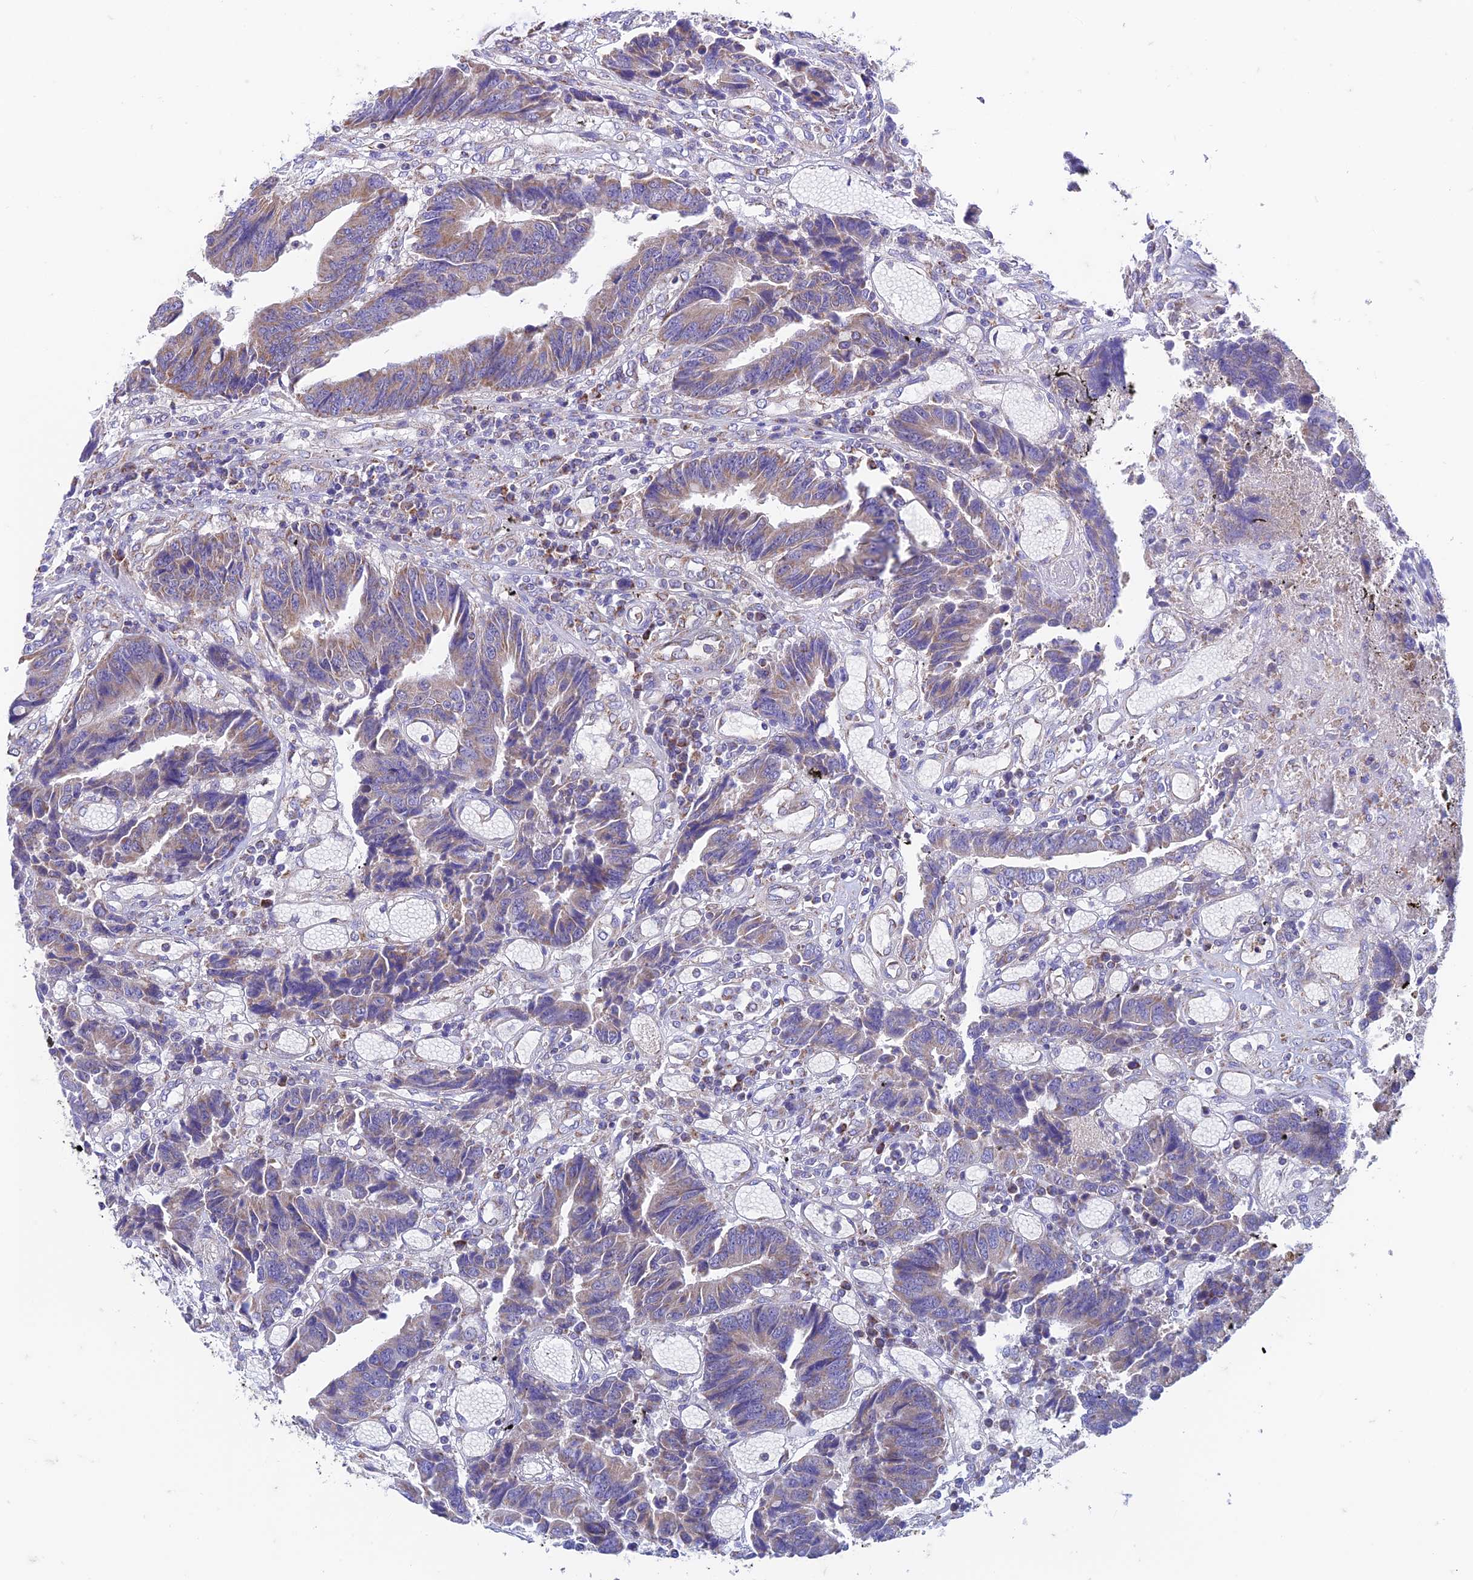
{"staining": {"intensity": "weak", "quantity": "25%-75%", "location": "cytoplasmic/membranous"}, "tissue": "colorectal cancer", "cell_type": "Tumor cells", "image_type": "cancer", "snomed": [{"axis": "morphology", "description": "Adenocarcinoma, NOS"}, {"axis": "topography", "description": "Rectum"}], "caption": "A micrograph showing weak cytoplasmic/membranous expression in approximately 25%-75% of tumor cells in colorectal cancer (adenocarcinoma), as visualized by brown immunohistochemical staining.", "gene": "ZNF181", "patient": {"sex": "male", "age": 84}}